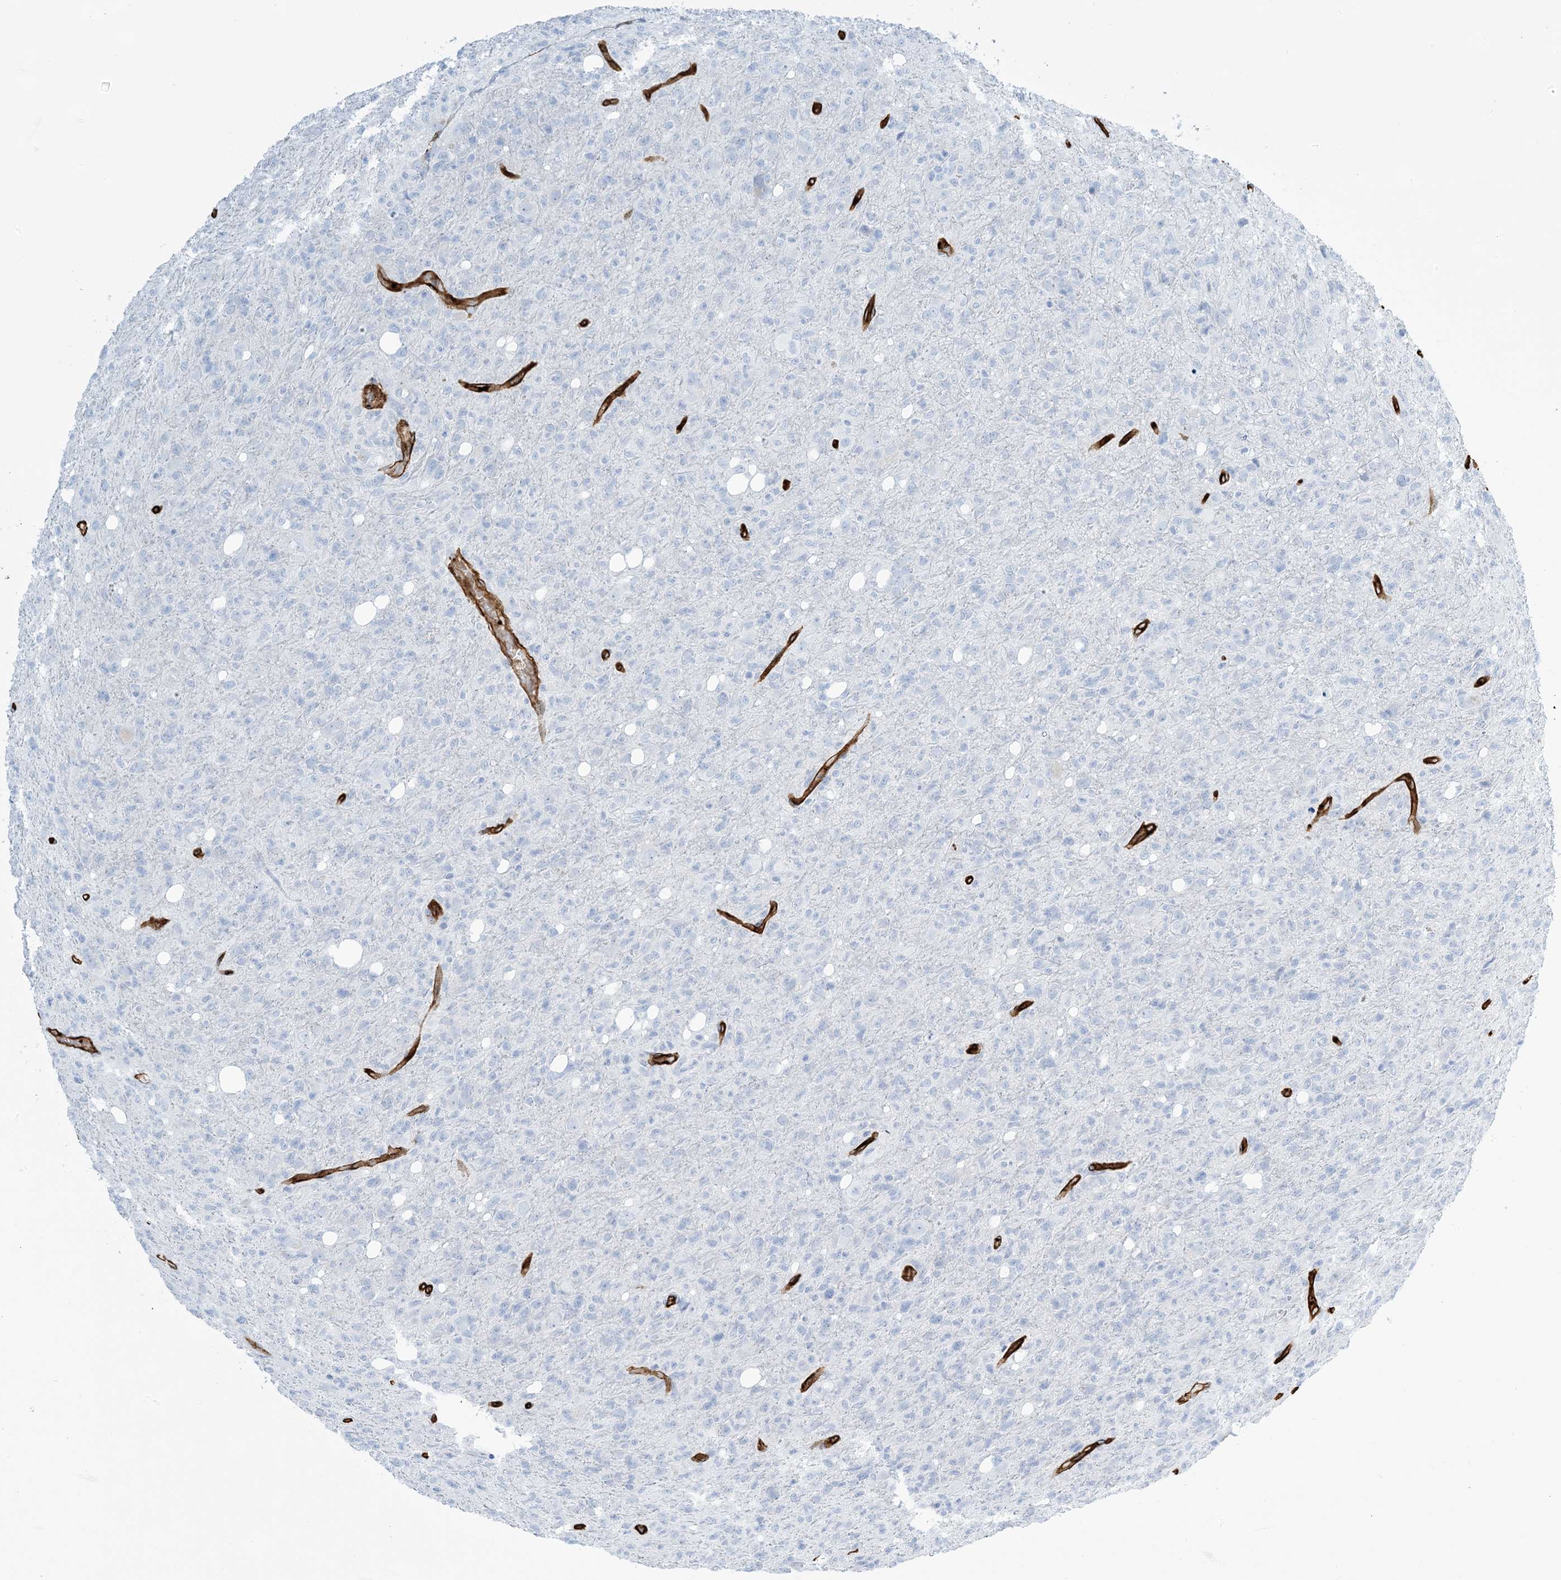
{"staining": {"intensity": "negative", "quantity": "none", "location": "none"}, "tissue": "glioma", "cell_type": "Tumor cells", "image_type": "cancer", "snomed": [{"axis": "morphology", "description": "Glioma, malignant, High grade"}, {"axis": "topography", "description": "Brain"}], "caption": "IHC of human high-grade glioma (malignant) displays no expression in tumor cells.", "gene": "EPS8L3", "patient": {"sex": "female", "age": 57}}